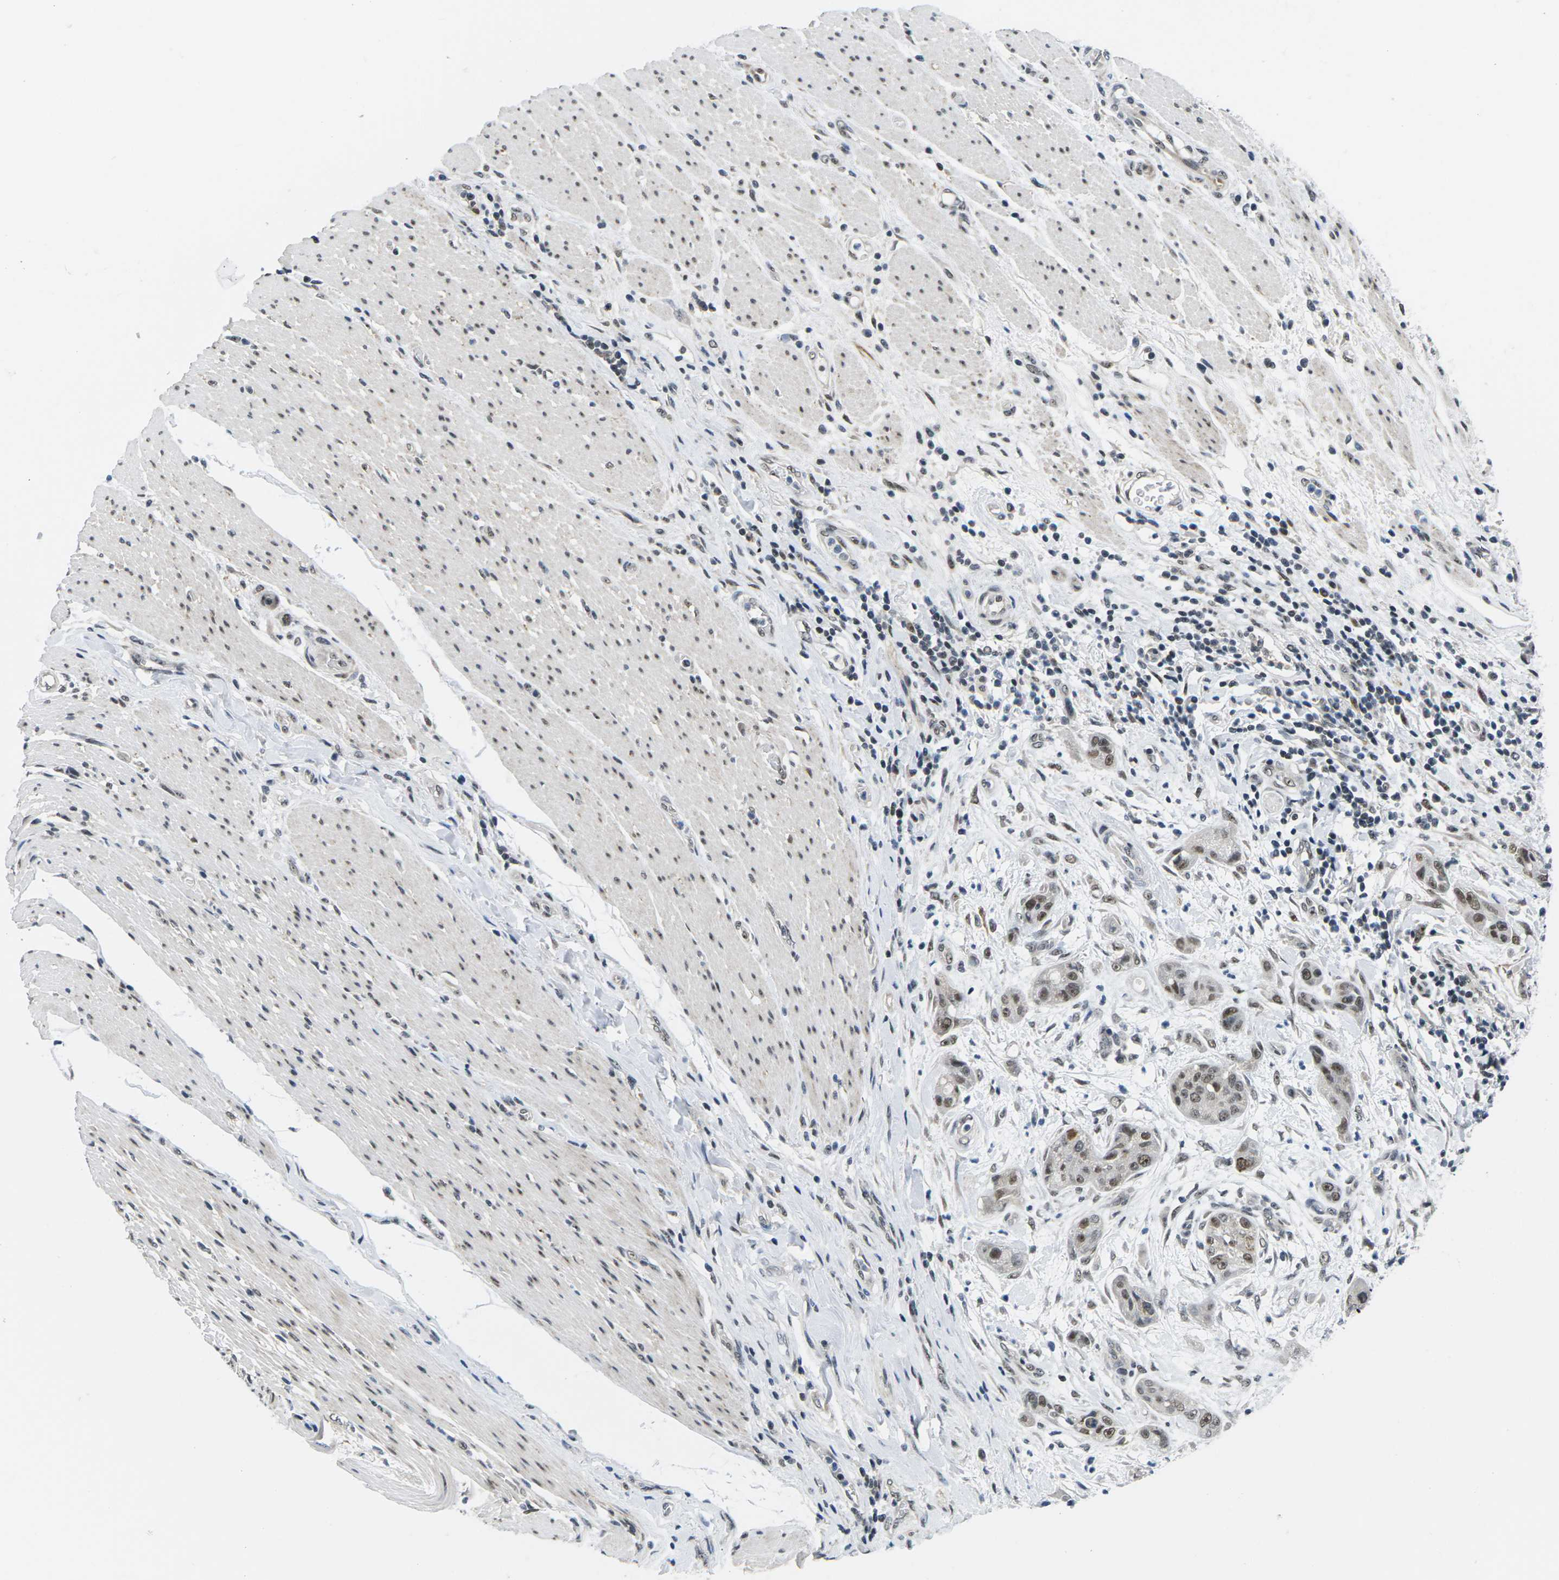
{"staining": {"intensity": "moderate", "quantity": ">75%", "location": "nuclear"}, "tissue": "pancreatic cancer", "cell_type": "Tumor cells", "image_type": "cancer", "snomed": [{"axis": "morphology", "description": "Adenocarcinoma, NOS"}, {"axis": "topography", "description": "Pancreas"}], "caption": "Protein staining of pancreatic cancer tissue displays moderate nuclear staining in approximately >75% of tumor cells.", "gene": "NSRP1", "patient": {"sex": "female", "age": 78}}